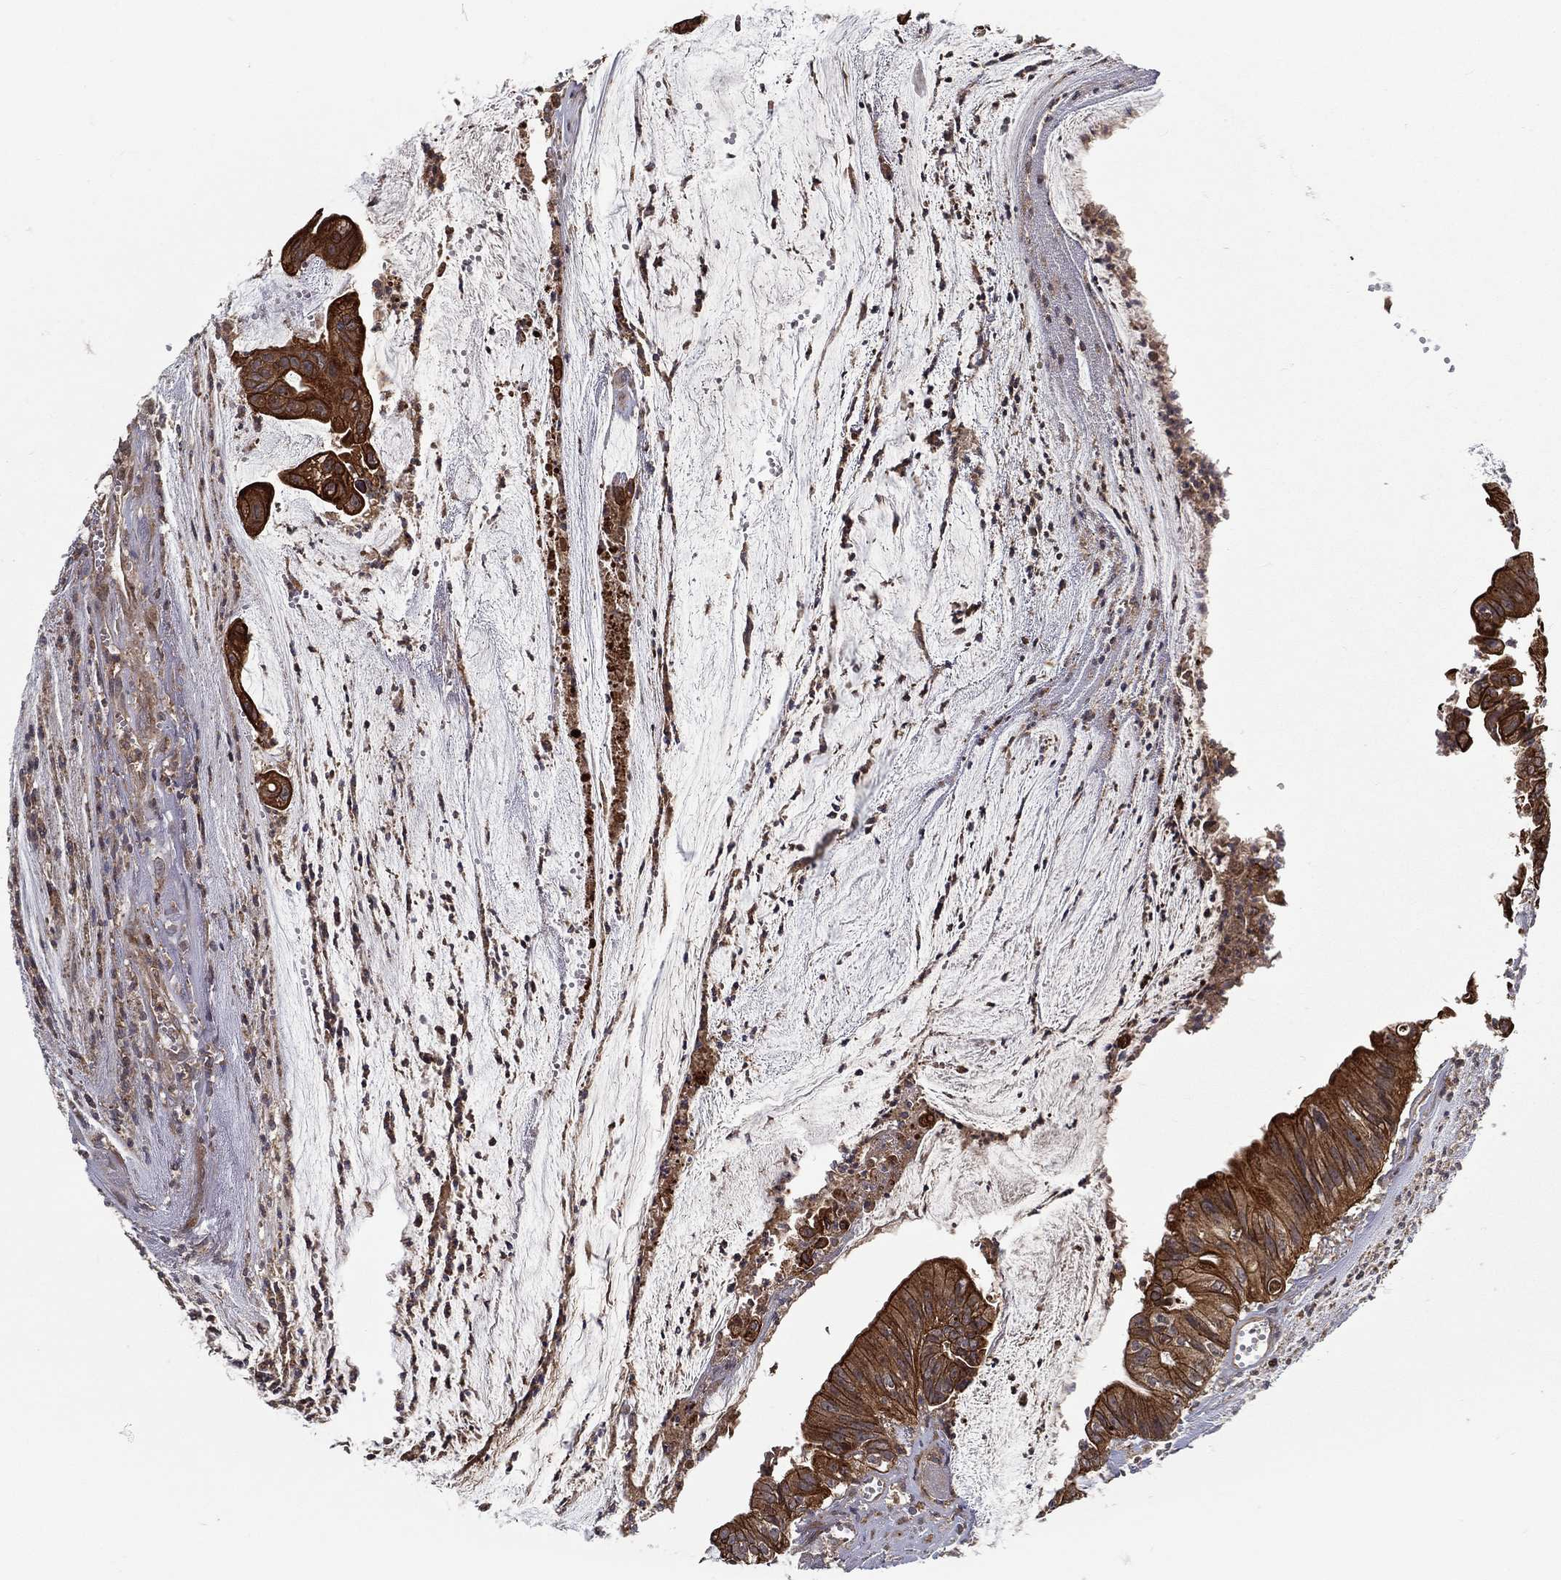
{"staining": {"intensity": "strong", "quantity": ">75%", "location": "cytoplasmic/membranous"}, "tissue": "colorectal cancer", "cell_type": "Tumor cells", "image_type": "cancer", "snomed": [{"axis": "morphology", "description": "Adenocarcinoma, NOS"}, {"axis": "topography", "description": "Colon"}], "caption": "Approximately >75% of tumor cells in human adenocarcinoma (colorectal) reveal strong cytoplasmic/membranous protein staining as visualized by brown immunohistochemical staining.", "gene": "UACA", "patient": {"sex": "female", "age": 69}}